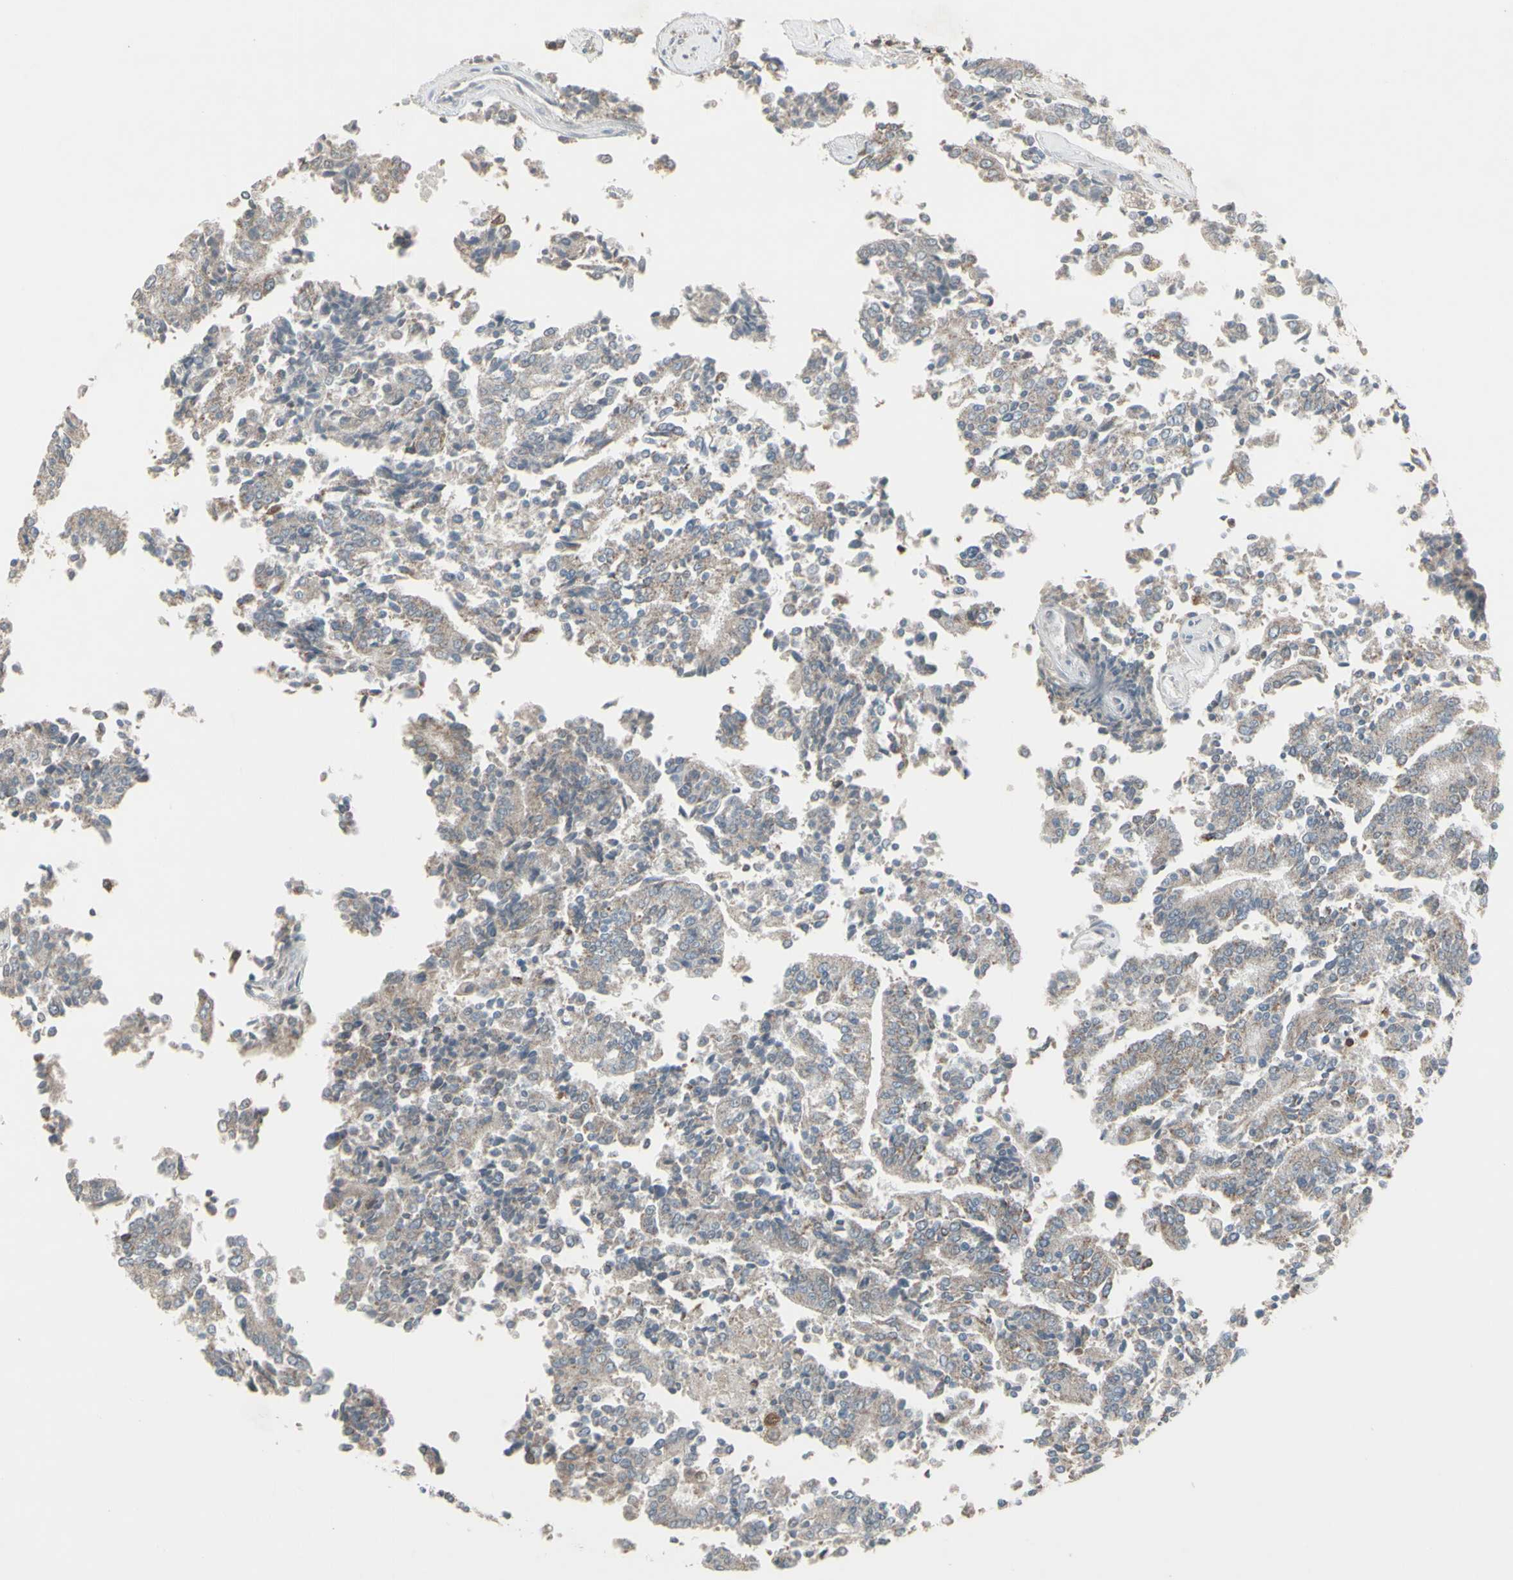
{"staining": {"intensity": "weak", "quantity": ">75%", "location": "cytoplasmic/membranous"}, "tissue": "prostate cancer", "cell_type": "Tumor cells", "image_type": "cancer", "snomed": [{"axis": "morphology", "description": "Normal tissue, NOS"}, {"axis": "morphology", "description": "Adenocarcinoma, High grade"}, {"axis": "topography", "description": "Prostate"}, {"axis": "topography", "description": "Seminal veicle"}], "caption": "A micrograph showing weak cytoplasmic/membranous expression in approximately >75% of tumor cells in high-grade adenocarcinoma (prostate), as visualized by brown immunohistochemical staining.", "gene": "SAMSN1", "patient": {"sex": "male", "age": 55}}